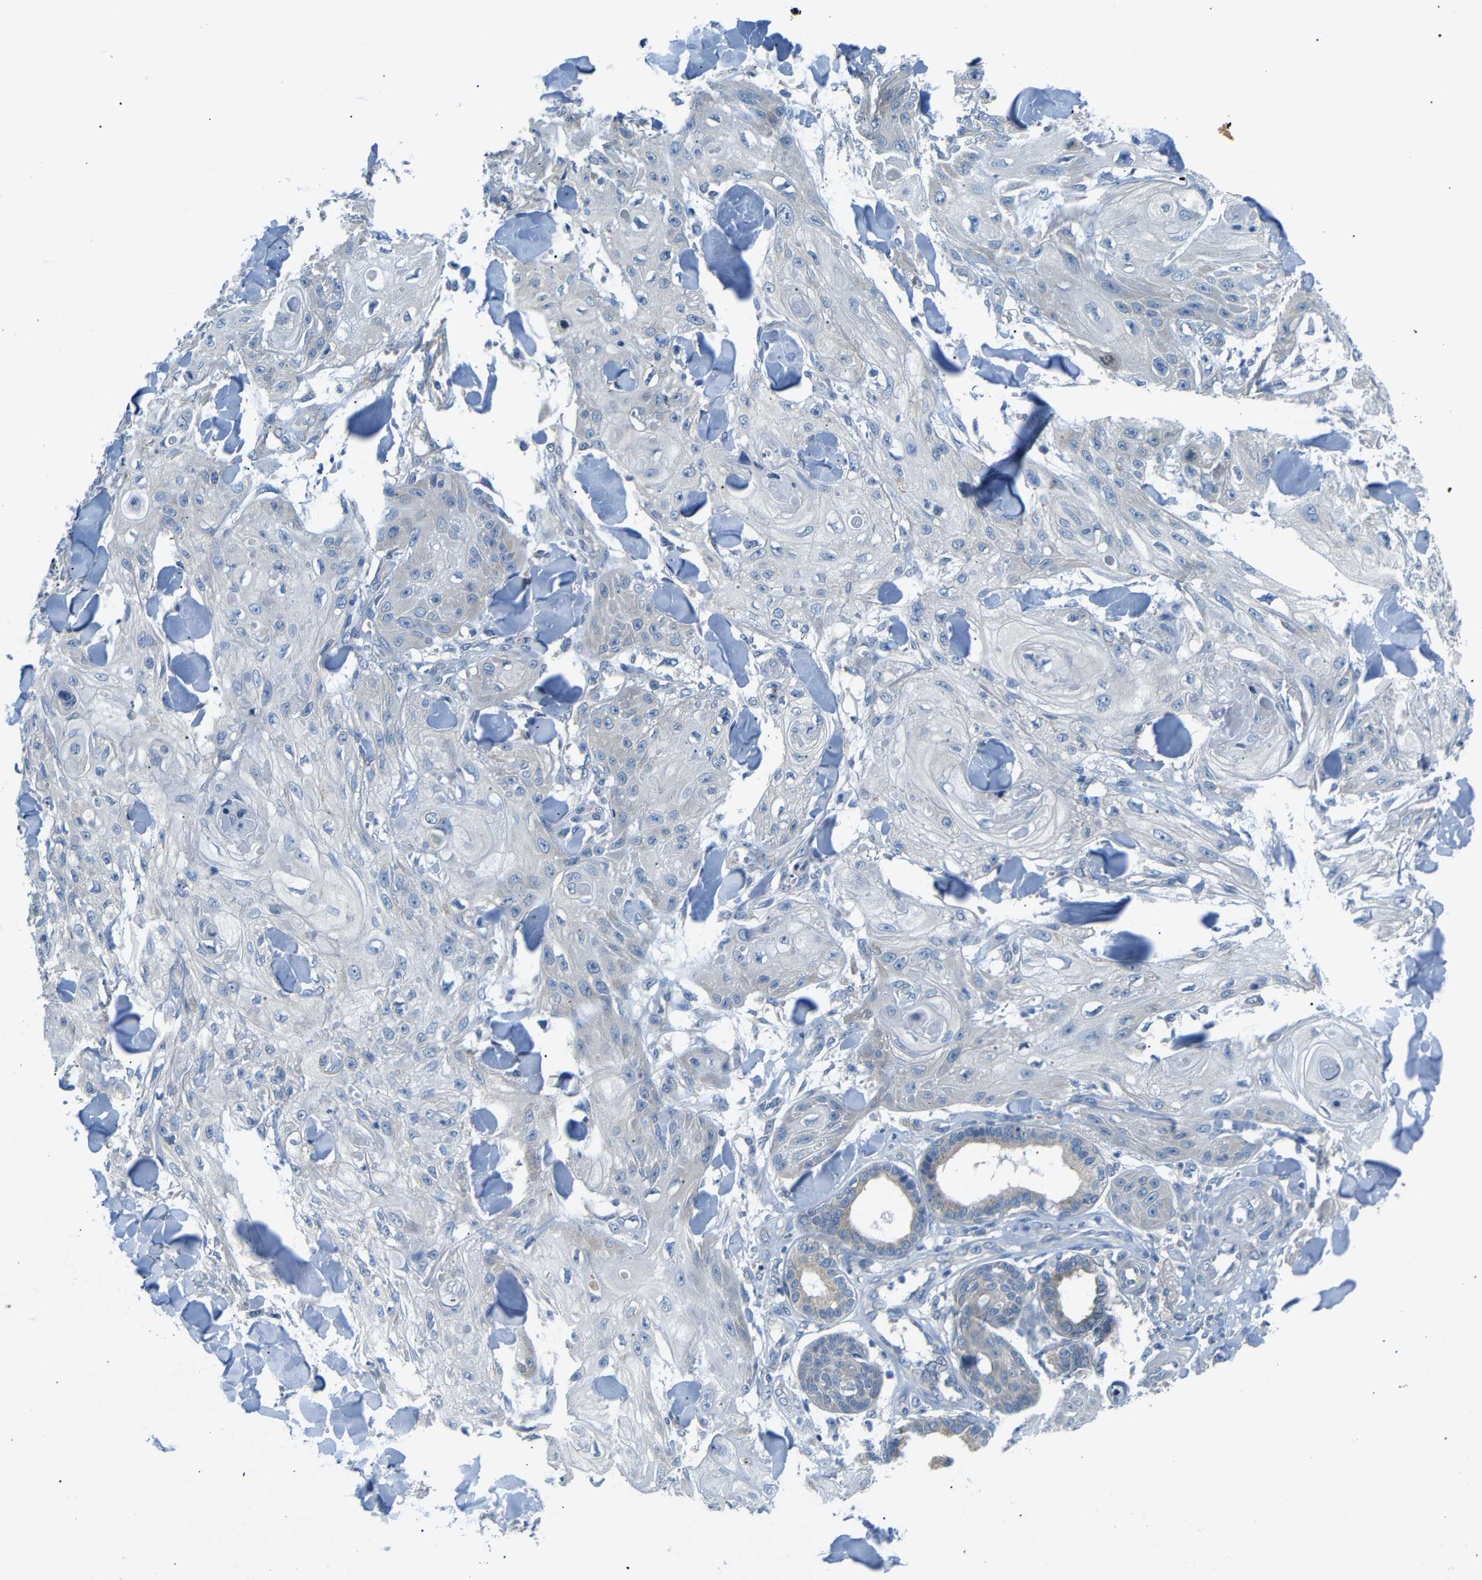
{"staining": {"intensity": "negative", "quantity": "none", "location": "none"}, "tissue": "skin cancer", "cell_type": "Tumor cells", "image_type": "cancer", "snomed": [{"axis": "morphology", "description": "Squamous cell carcinoma, NOS"}, {"axis": "topography", "description": "Skin"}], "caption": "Skin squamous cell carcinoma was stained to show a protein in brown. There is no significant expression in tumor cells.", "gene": "DCP1A", "patient": {"sex": "male", "age": 74}}